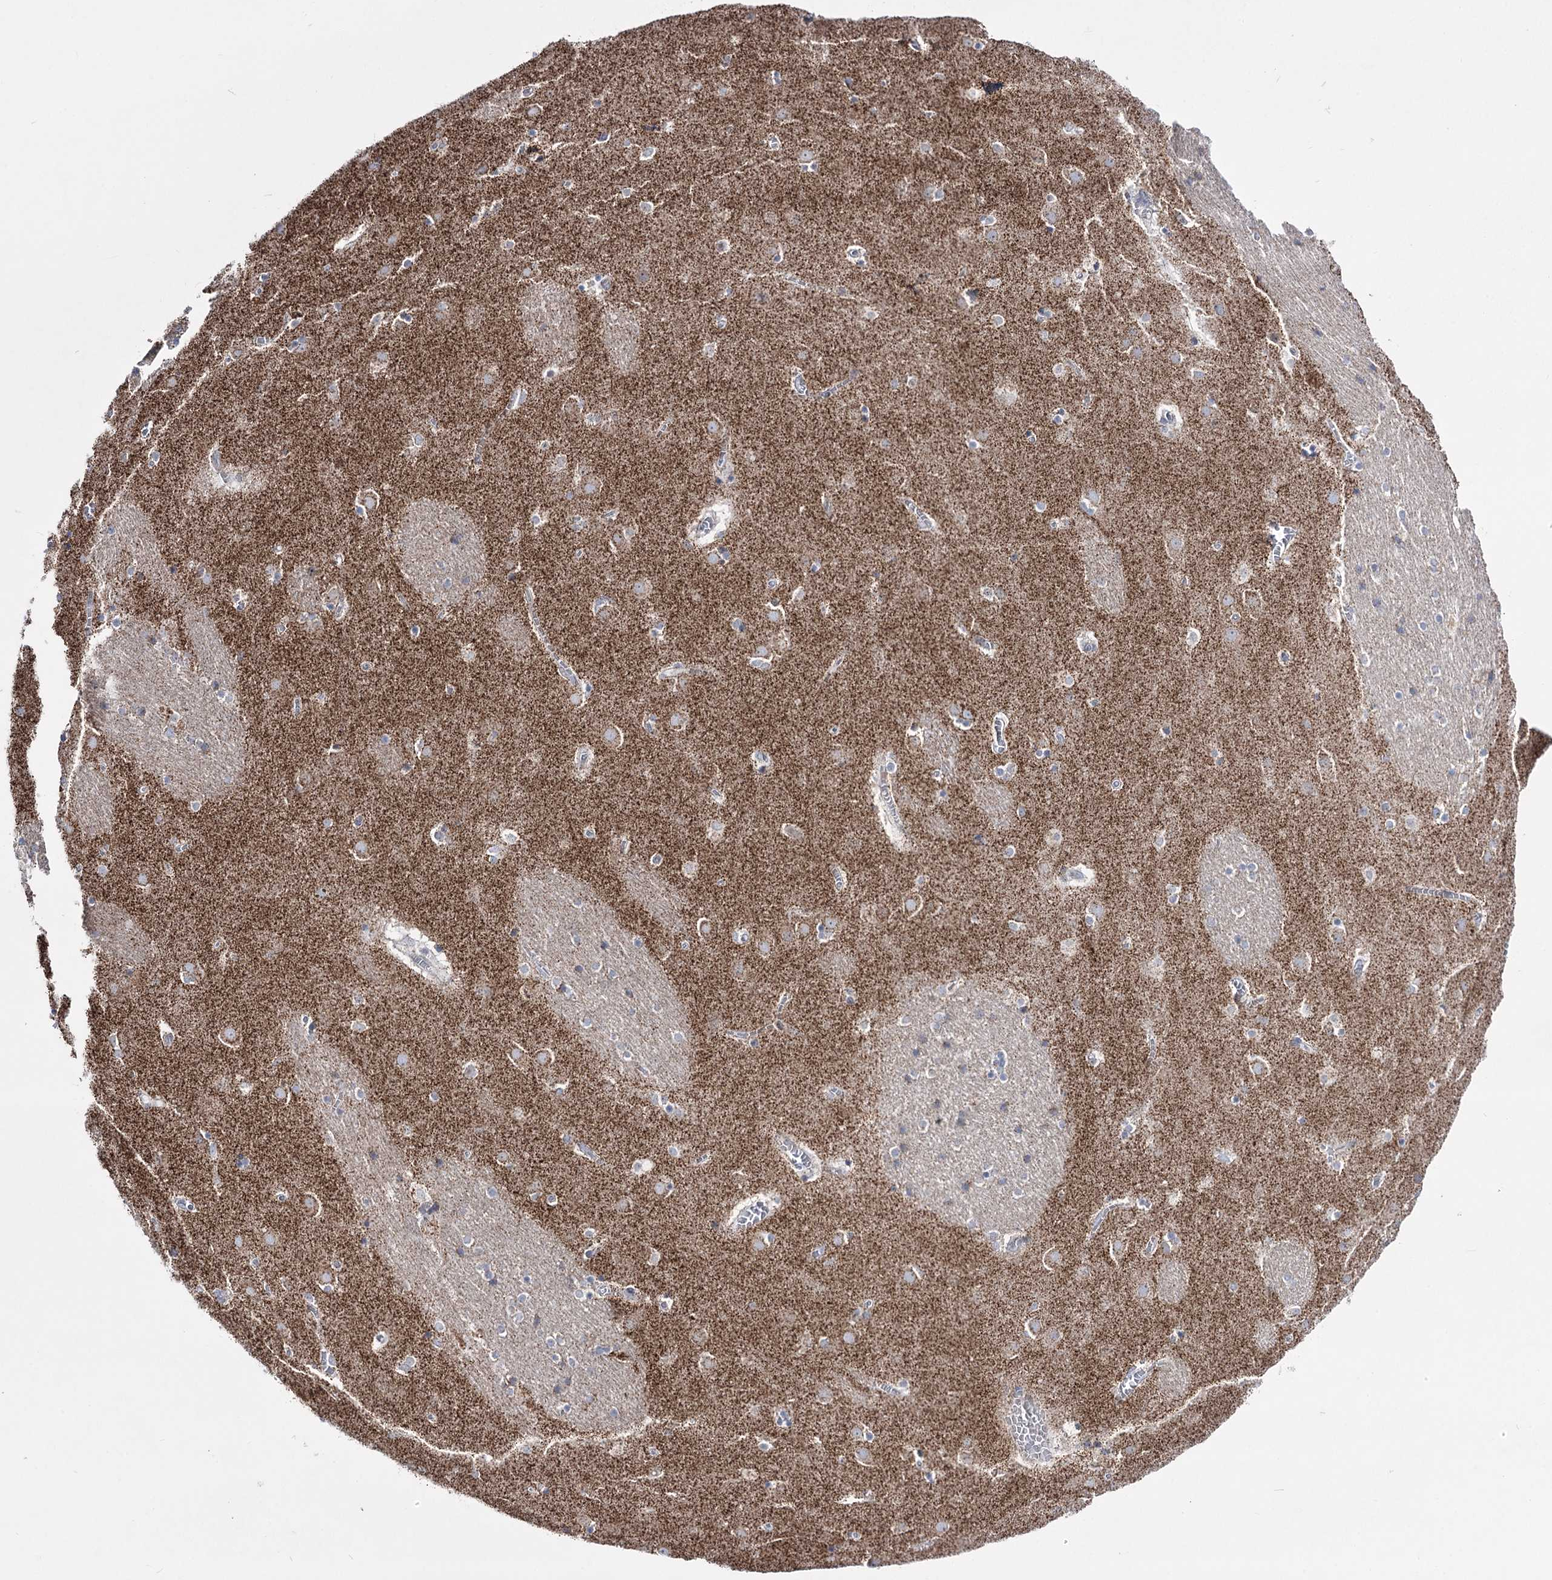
{"staining": {"intensity": "weak", "quantity": "<25%", "location": "cytoplasmic/membranous"}, "tissue": "caudate", "cell_type": "Glial cells", "image_type": "normal", "snomed": [{"axis": "morphology", "description": "Normal tissue, NOS"}, {"axis": "topography", "description": "Lateral ventricle wall"}], "caption": "Caudate was stained to show a protein in brown. There is no significant positivity in glial cells. (Stains: DAB immunohistochemistry (IHC) with hematoxylin counter stain, Microscopy: brightfield microscopy at high magnification).", "gene": "OSBPL5", "patient": {"sex": "male", "age": 70}}